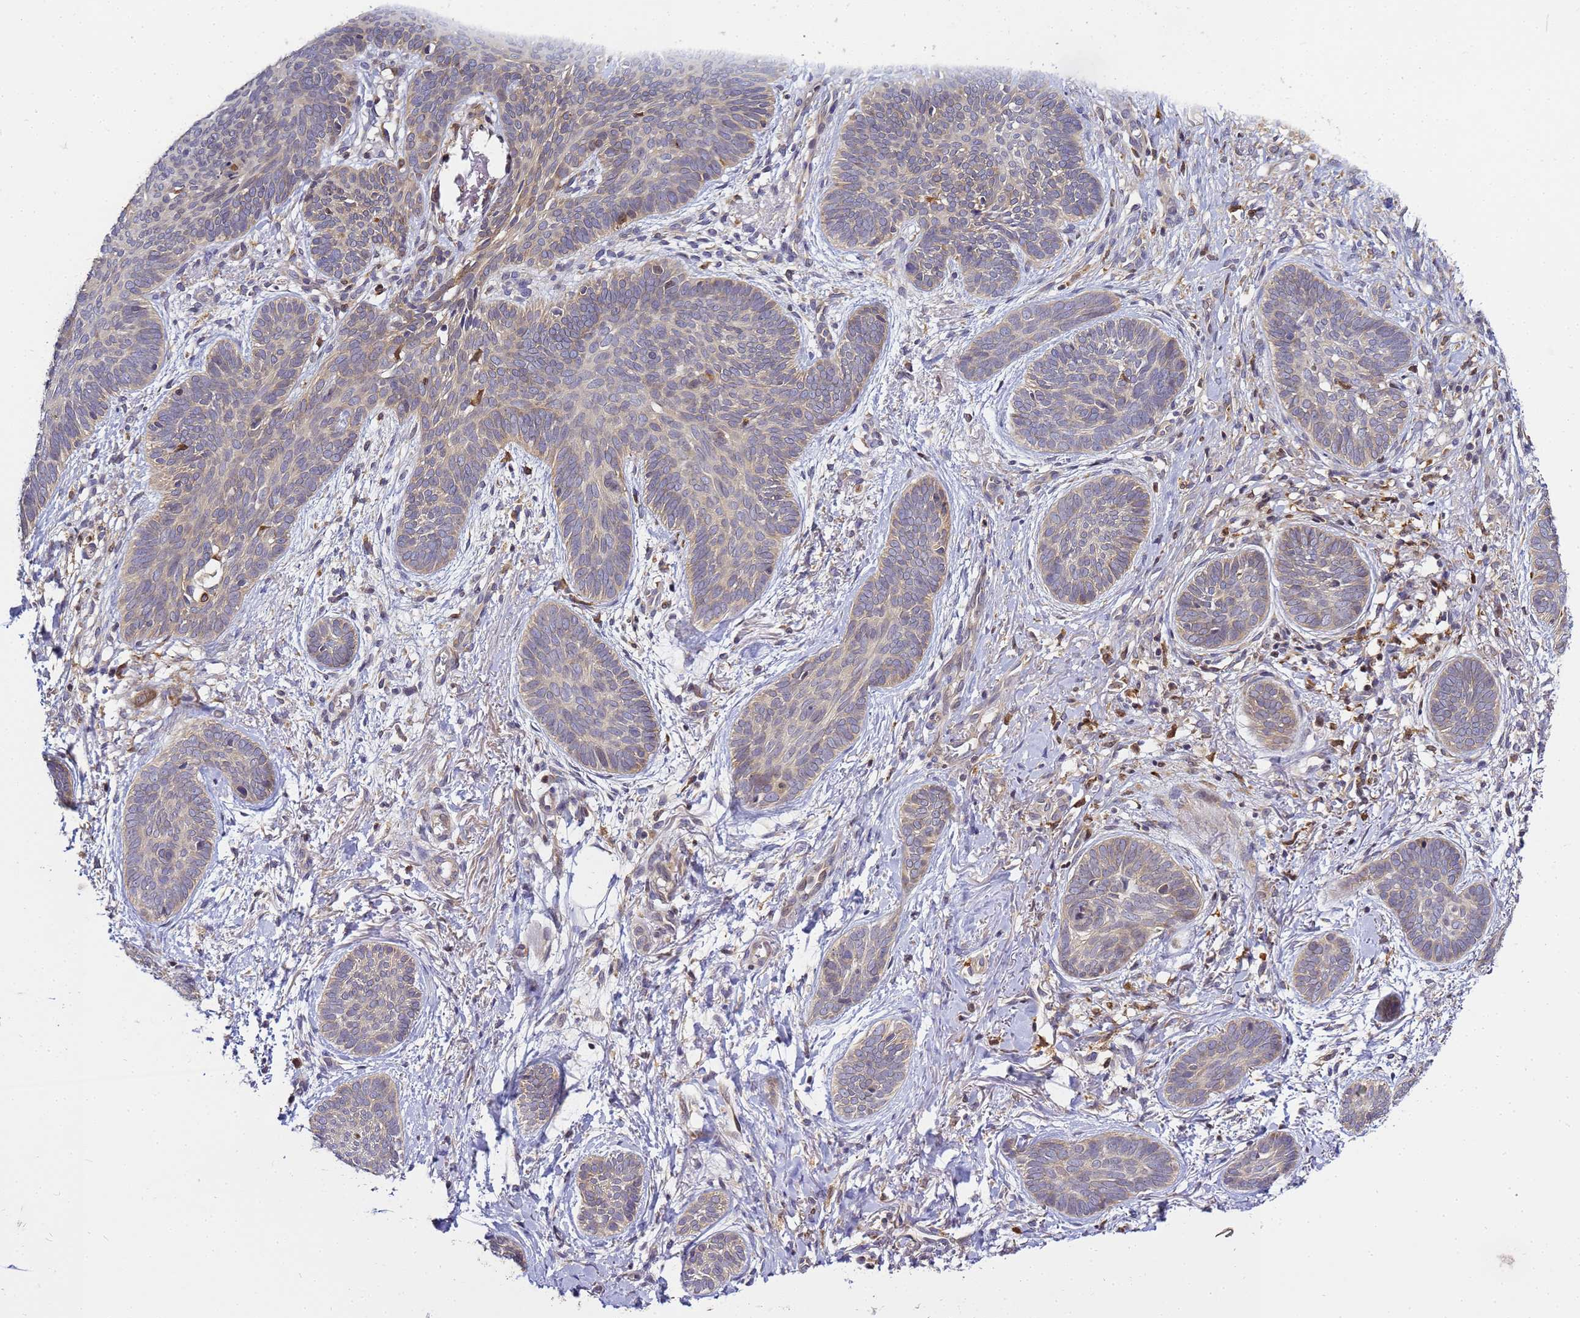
{"staining": {"intensity": "weak", "quantity": "25%-75%", "location": "cytoplasmic/membranous"}, "tissue": "skin cancer", "cell_type": "Tumor cells", "image_type": "cancer", "snomed": [{"axis": "morphology", "description": "Basal cell carcinoma"}, {"axis": "topography", "description": "Skin"}], "caption": "A micrograph of human skin basal cell carcinoma stained for a protein demonstrates weak cytoplasmic/membranous brown staining in tumor cells.", "gene": "ADPGK", "patient": {"sex": "female", "age": 81}}